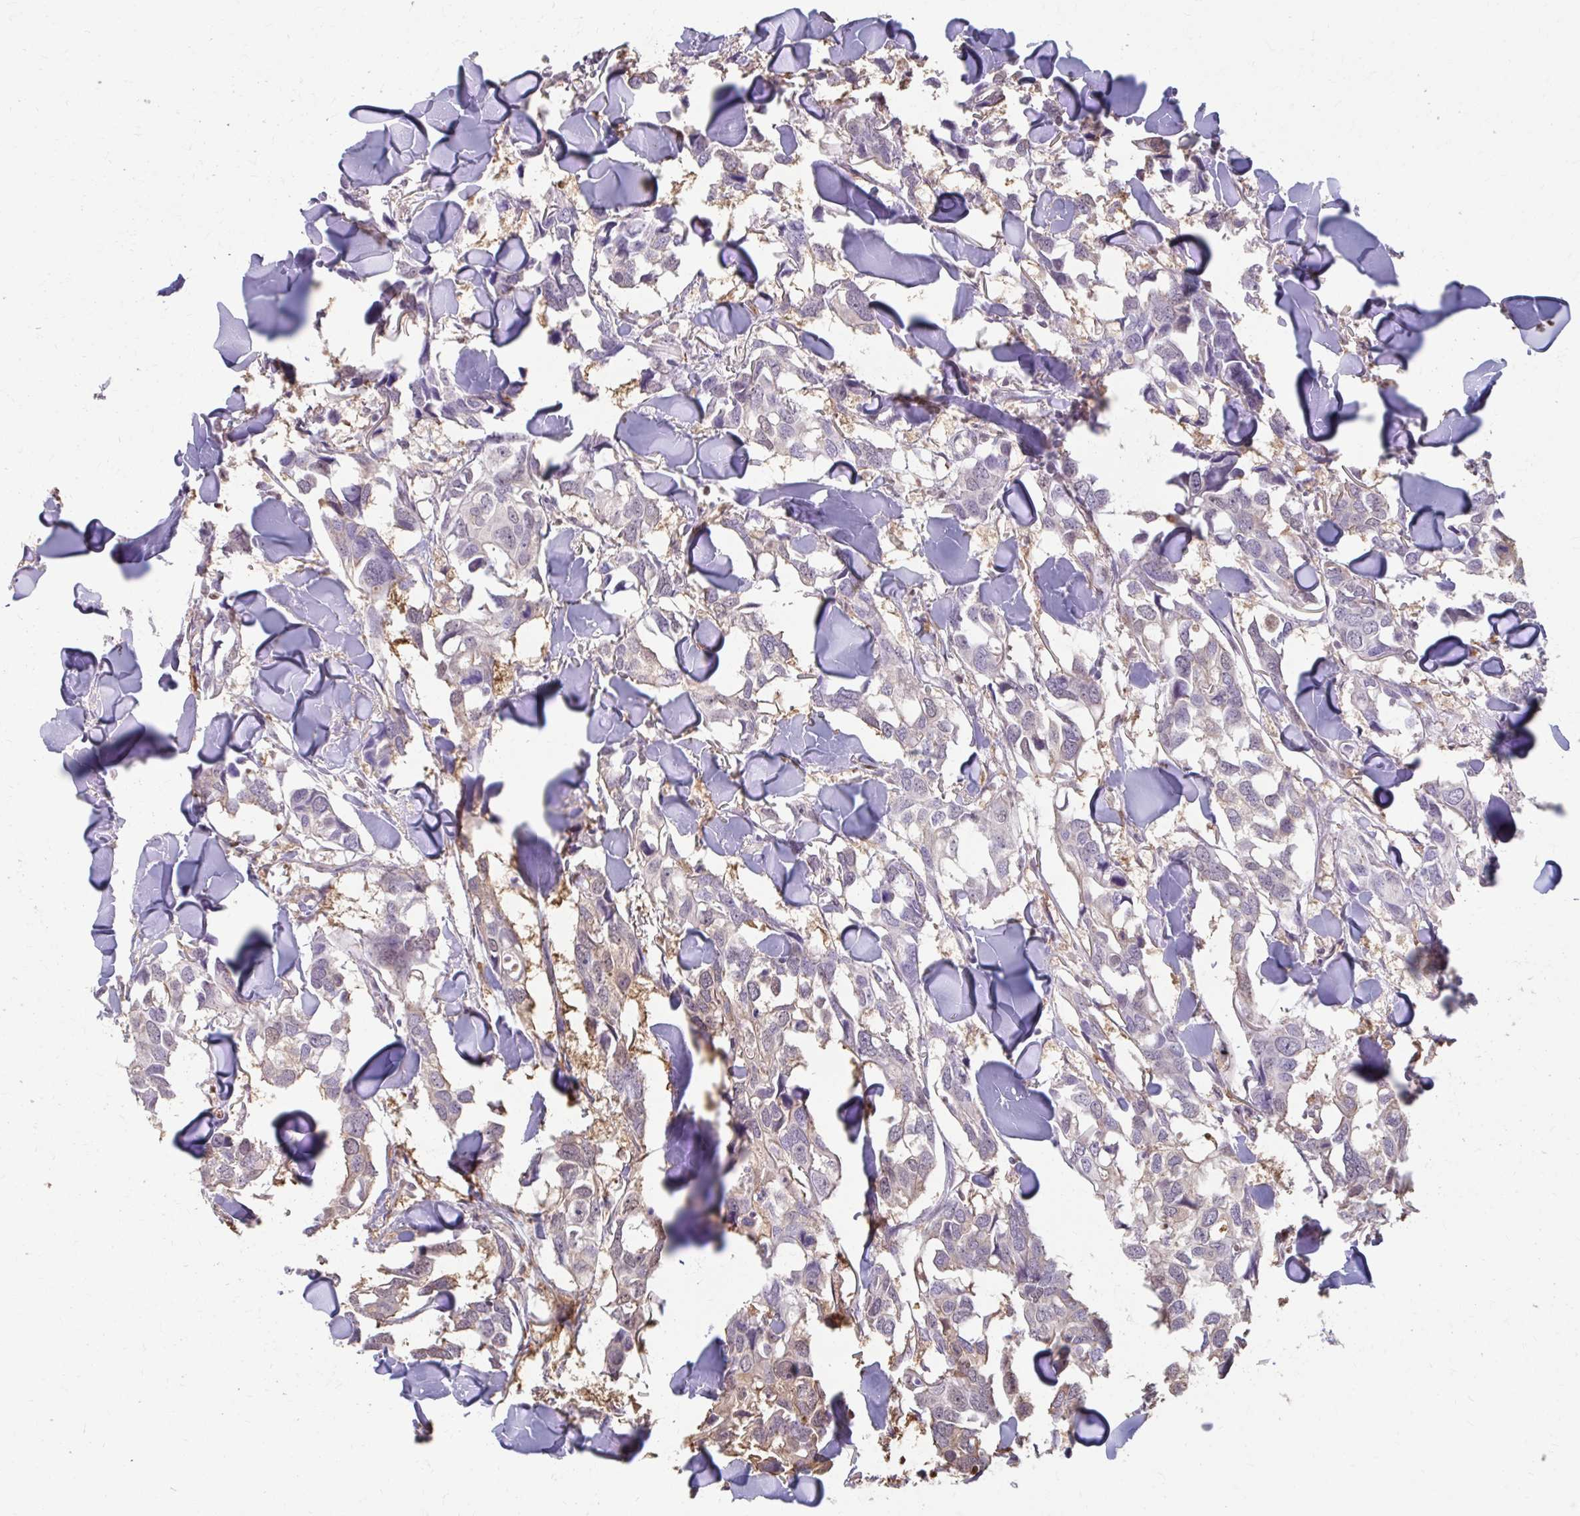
{"staining": {"intensity": "weak", "quantity": "<25%", "location": "cytoplasmic/membranous"}, "tissue": "breast cancer", "cell_type": "Tumor cells", "image_type": "cancer", "snomed": [{"axis": "morphology", "description": "Duct carcinoma"}, {"axis": "topography", "description": "Breast"}], "caption": "Photomicrograph shows no protein positivity in tumor cells of breast cancer (infiltrating ductal carcinoma) tissue. (DAB immunohistochemistry (IHC), high magnification).", "gene": "ING4", "patient": {"sex": "female", "age": 83}}